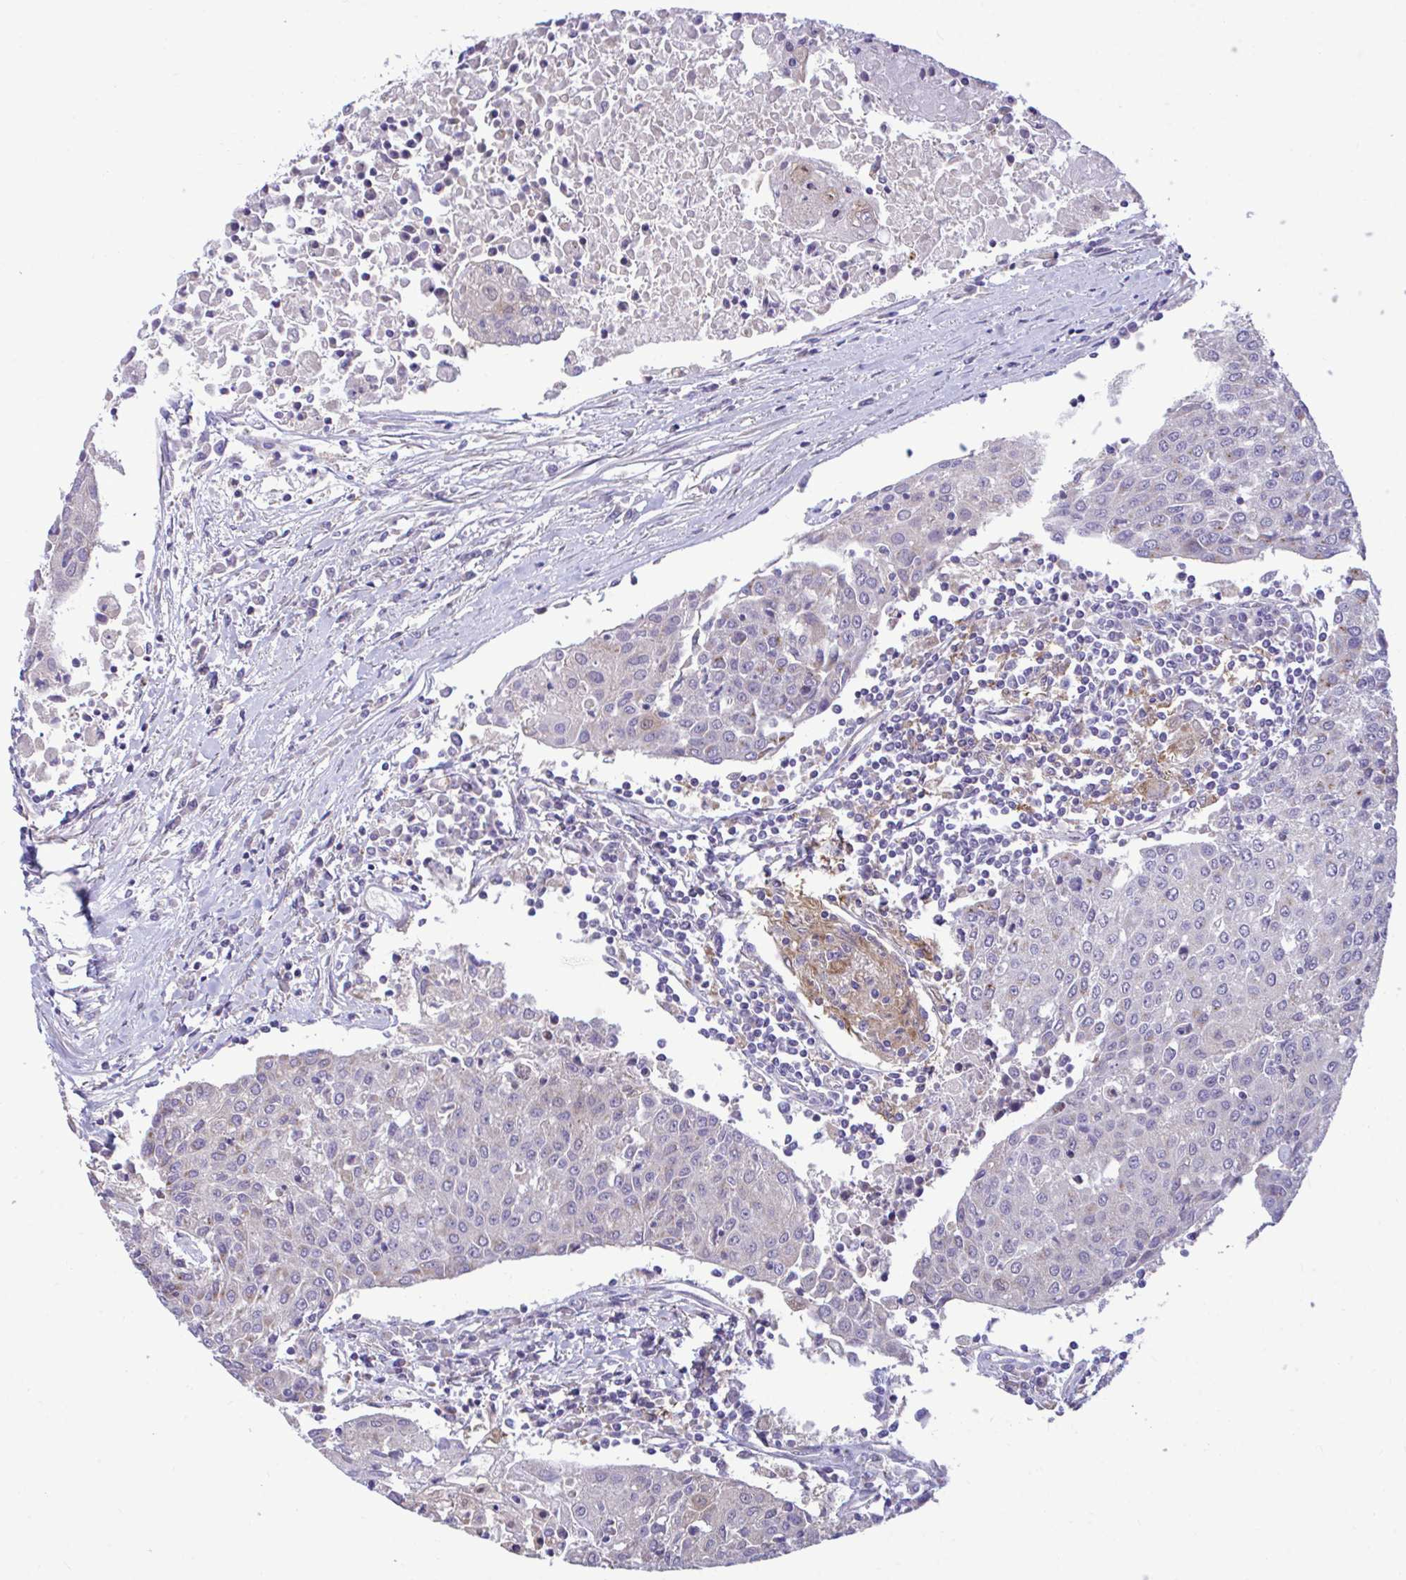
{"staining": {"intensity": "weak", "quantity": "<25%", "location": "cytoplasmic/membranous"}, "tissue": "urothelial cancer", "cell_type": "Tumor cells", "image_type": "cancer", "snomed": [{"axis": "morphology", "description": "Urothelial carcinoma, High grade"}, {"axis": "topography", "description": "Urinary bladder"}], "caption": "An image of human urothelial carcinoma (high-grade) is negative for staining in tumor cells.", "gene": "SARS2", "patient": {"sex": "female", "age": 85}}